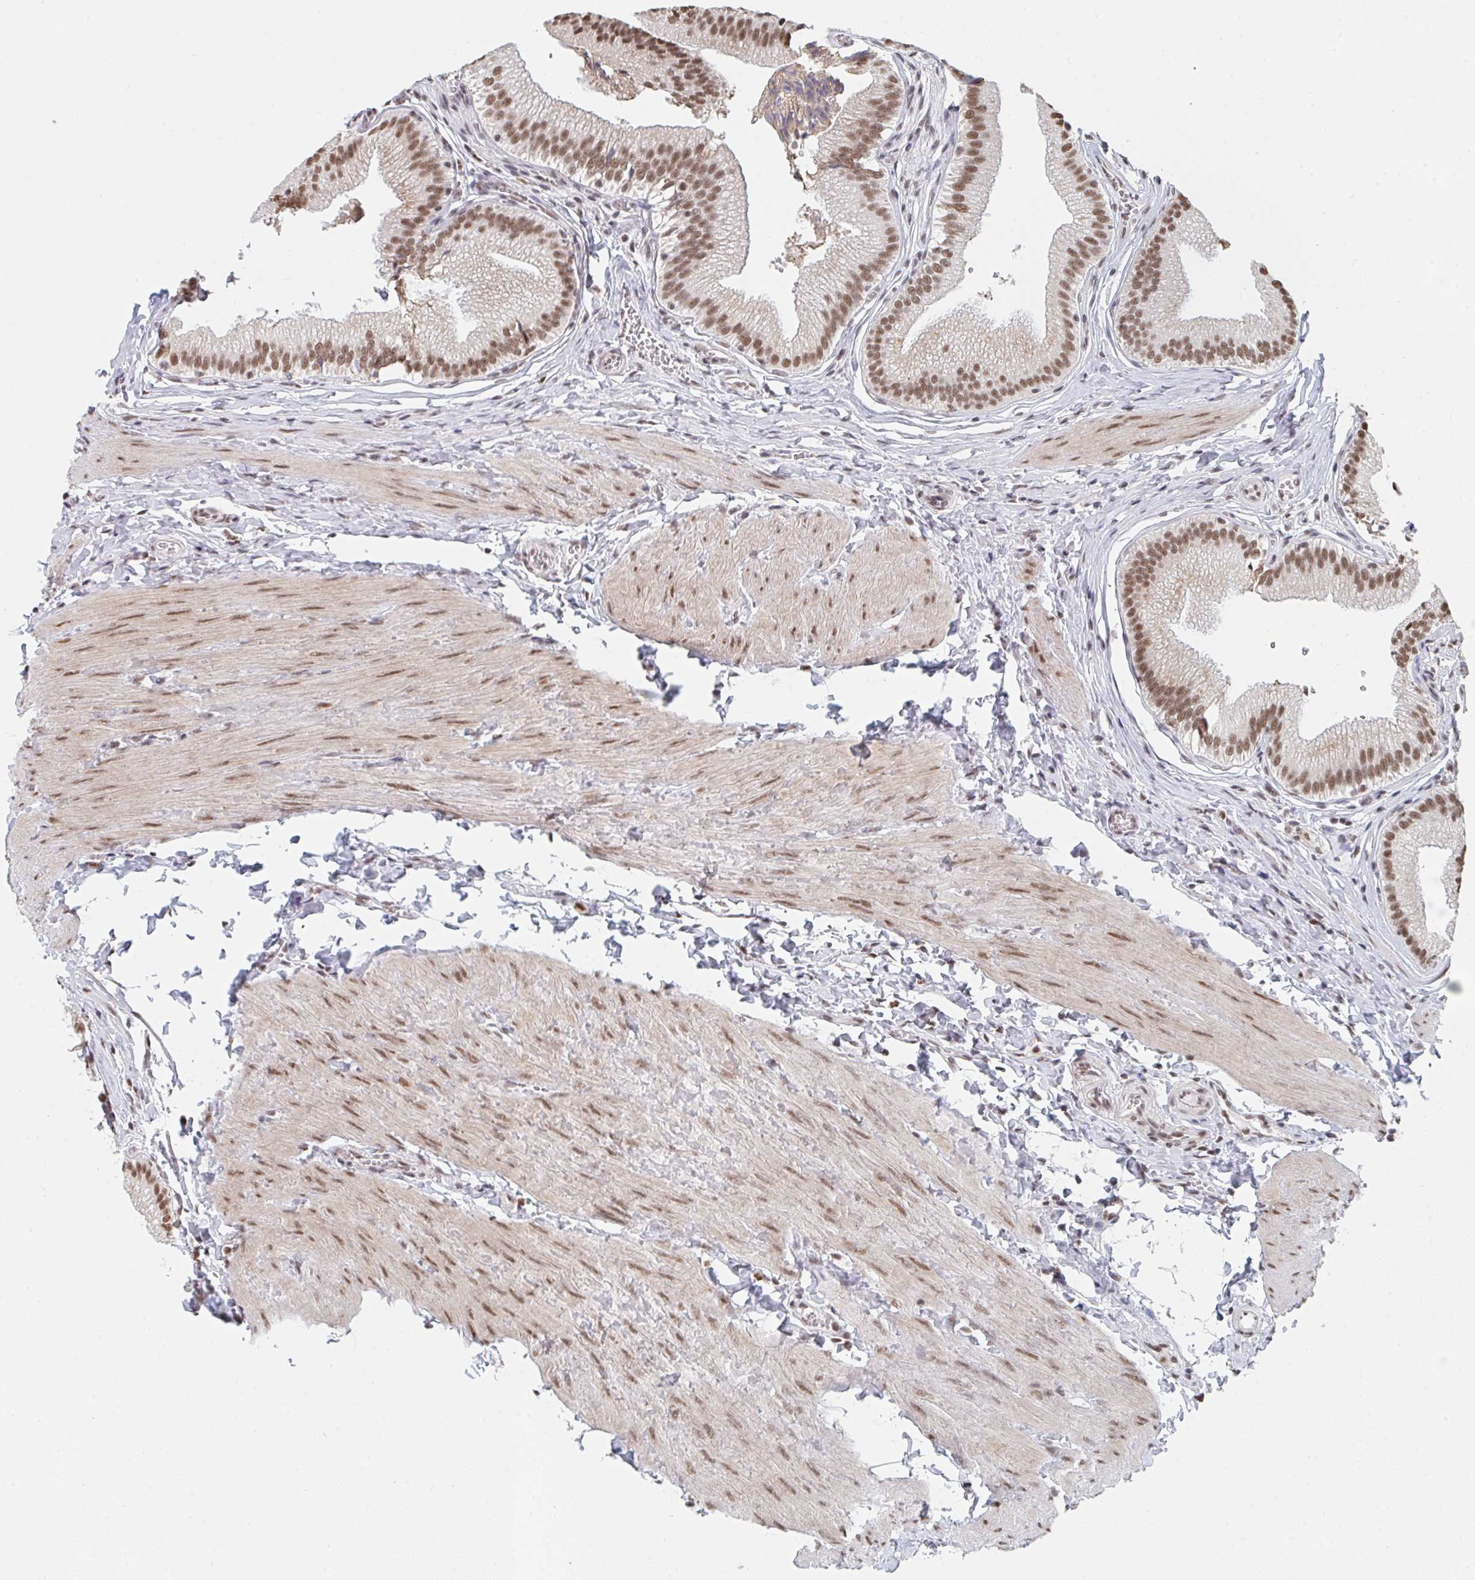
{"staining": {"intensity": "moderate", "quantity": ">75%", "location": "cytoplasmic/membranous,nuclear"}, "tissue": "gallbladder", "cell_type": "Glandular cells", "image_type": "normal", "snomed": [{"axis": "morphology", "description": "Normal tissue, NOS"}, {"axis": "topography", "description": "Gallbladder"}, {"axis": "topography", "description": "Peripheral nerve tissue"}], "caption": "DAB immunohistochemical staining of benign human gallbladder demonstrates moderate cytoplasmic/membranous,nuclear protein staining in approximately >75% of glandular cells. The staining was performed using DAB (3,3'-diaminobenzidine), with brown indicating positive protein expression. Nuclei are stained blue with hematoxylin.", "gene": "MBNL1", "patient": {"sex": "male", "age": 17}}